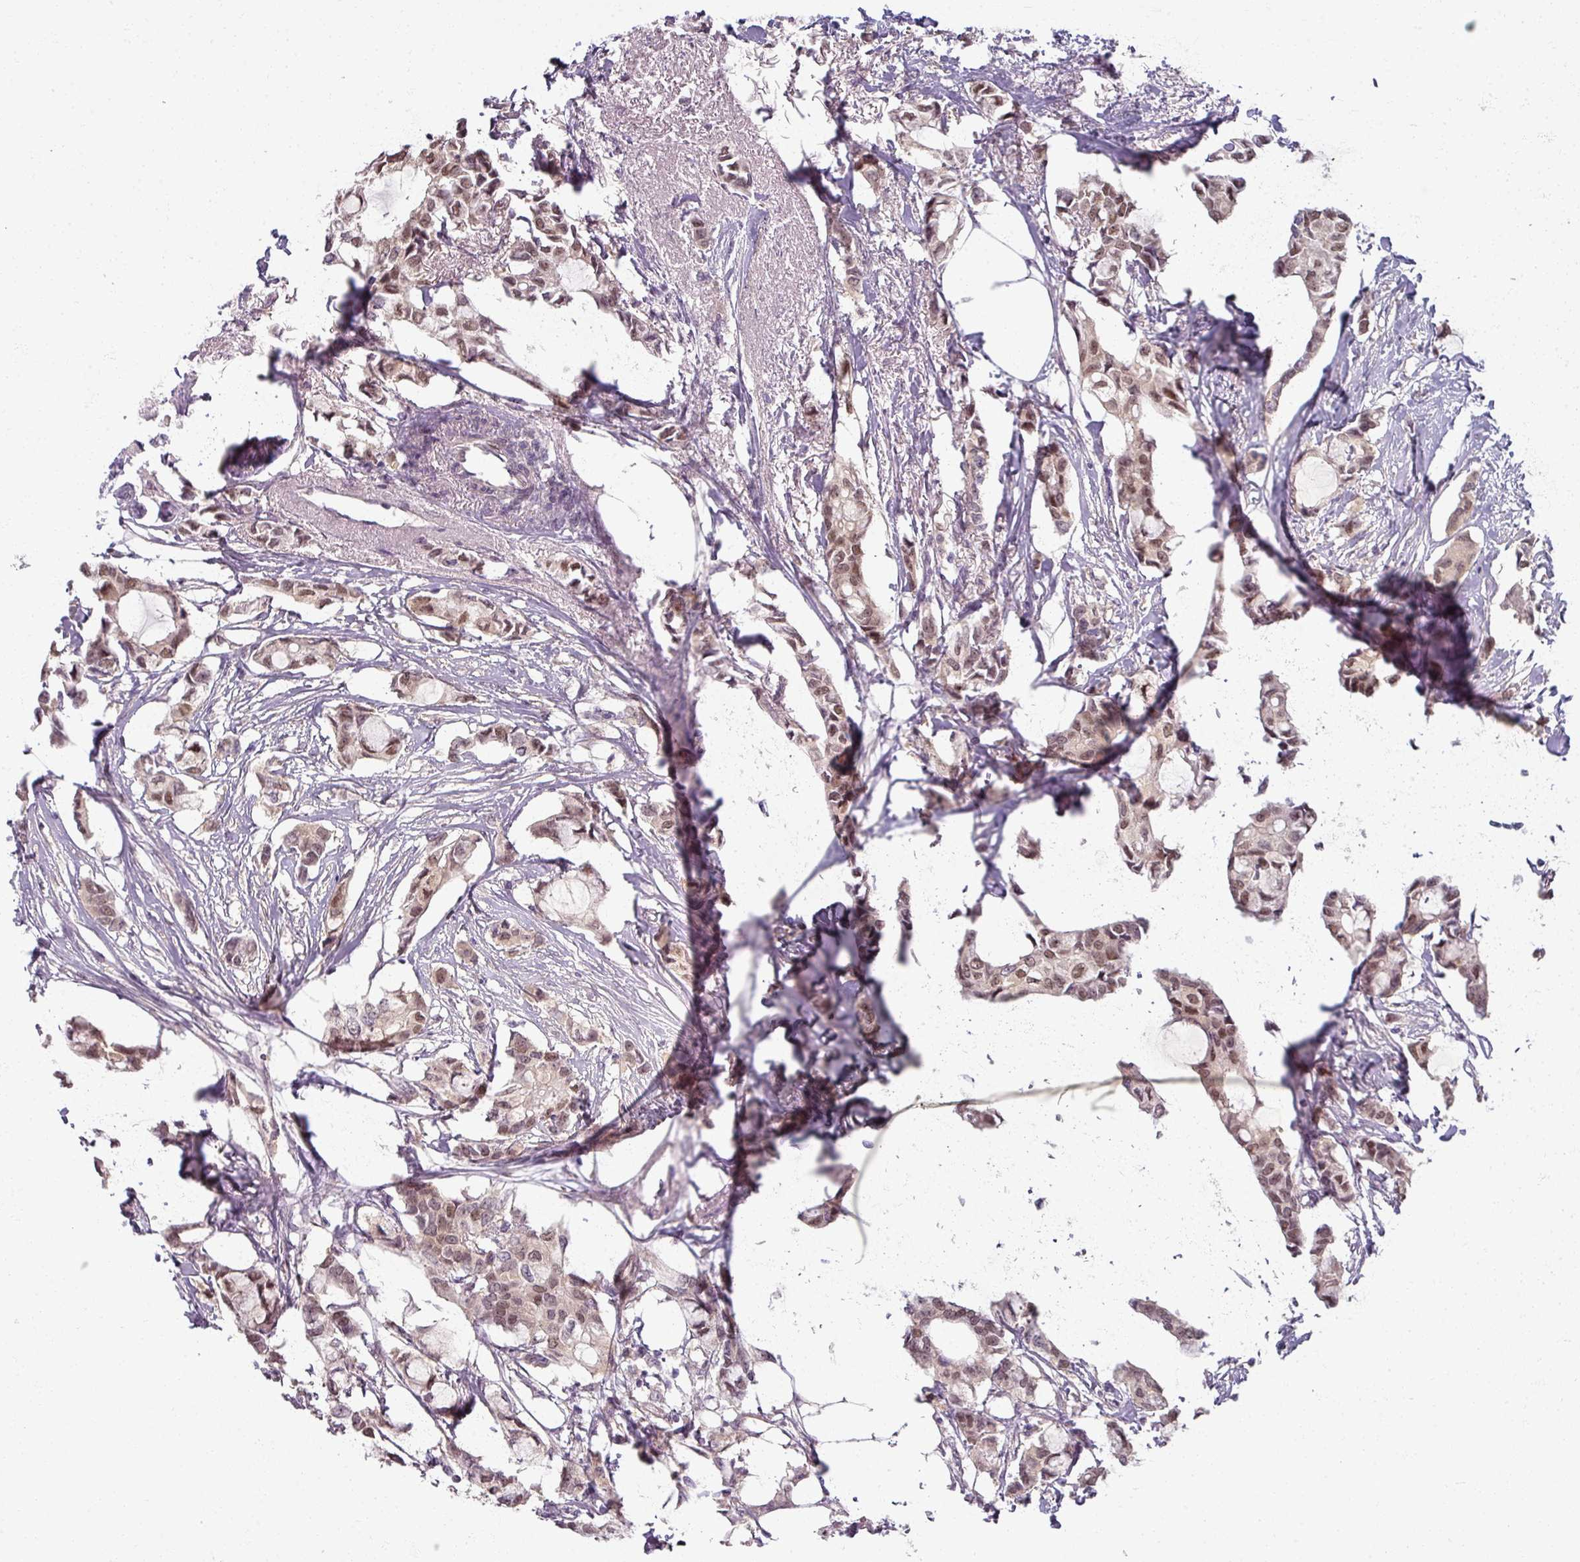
{"staining": {"intensity": "moderate", "quantity": ">75%", "location": "nuclear"}, "tissue": "breast cancer", "cell_type": "Tumor cells", "image_type": "cancer", "snomed": [{"axis": "morphology", "description": "Duct carcinoma"}, {"axis": "topography", "description": "Breast"}], "caption": "Immunohistochemical staining of breast intraductal carcinoma reveals moderate nuclear protein staining in approximately >75% of tumor cells.", "gene": "MYMK", "patient": {"sex": "female", "age": 73}}